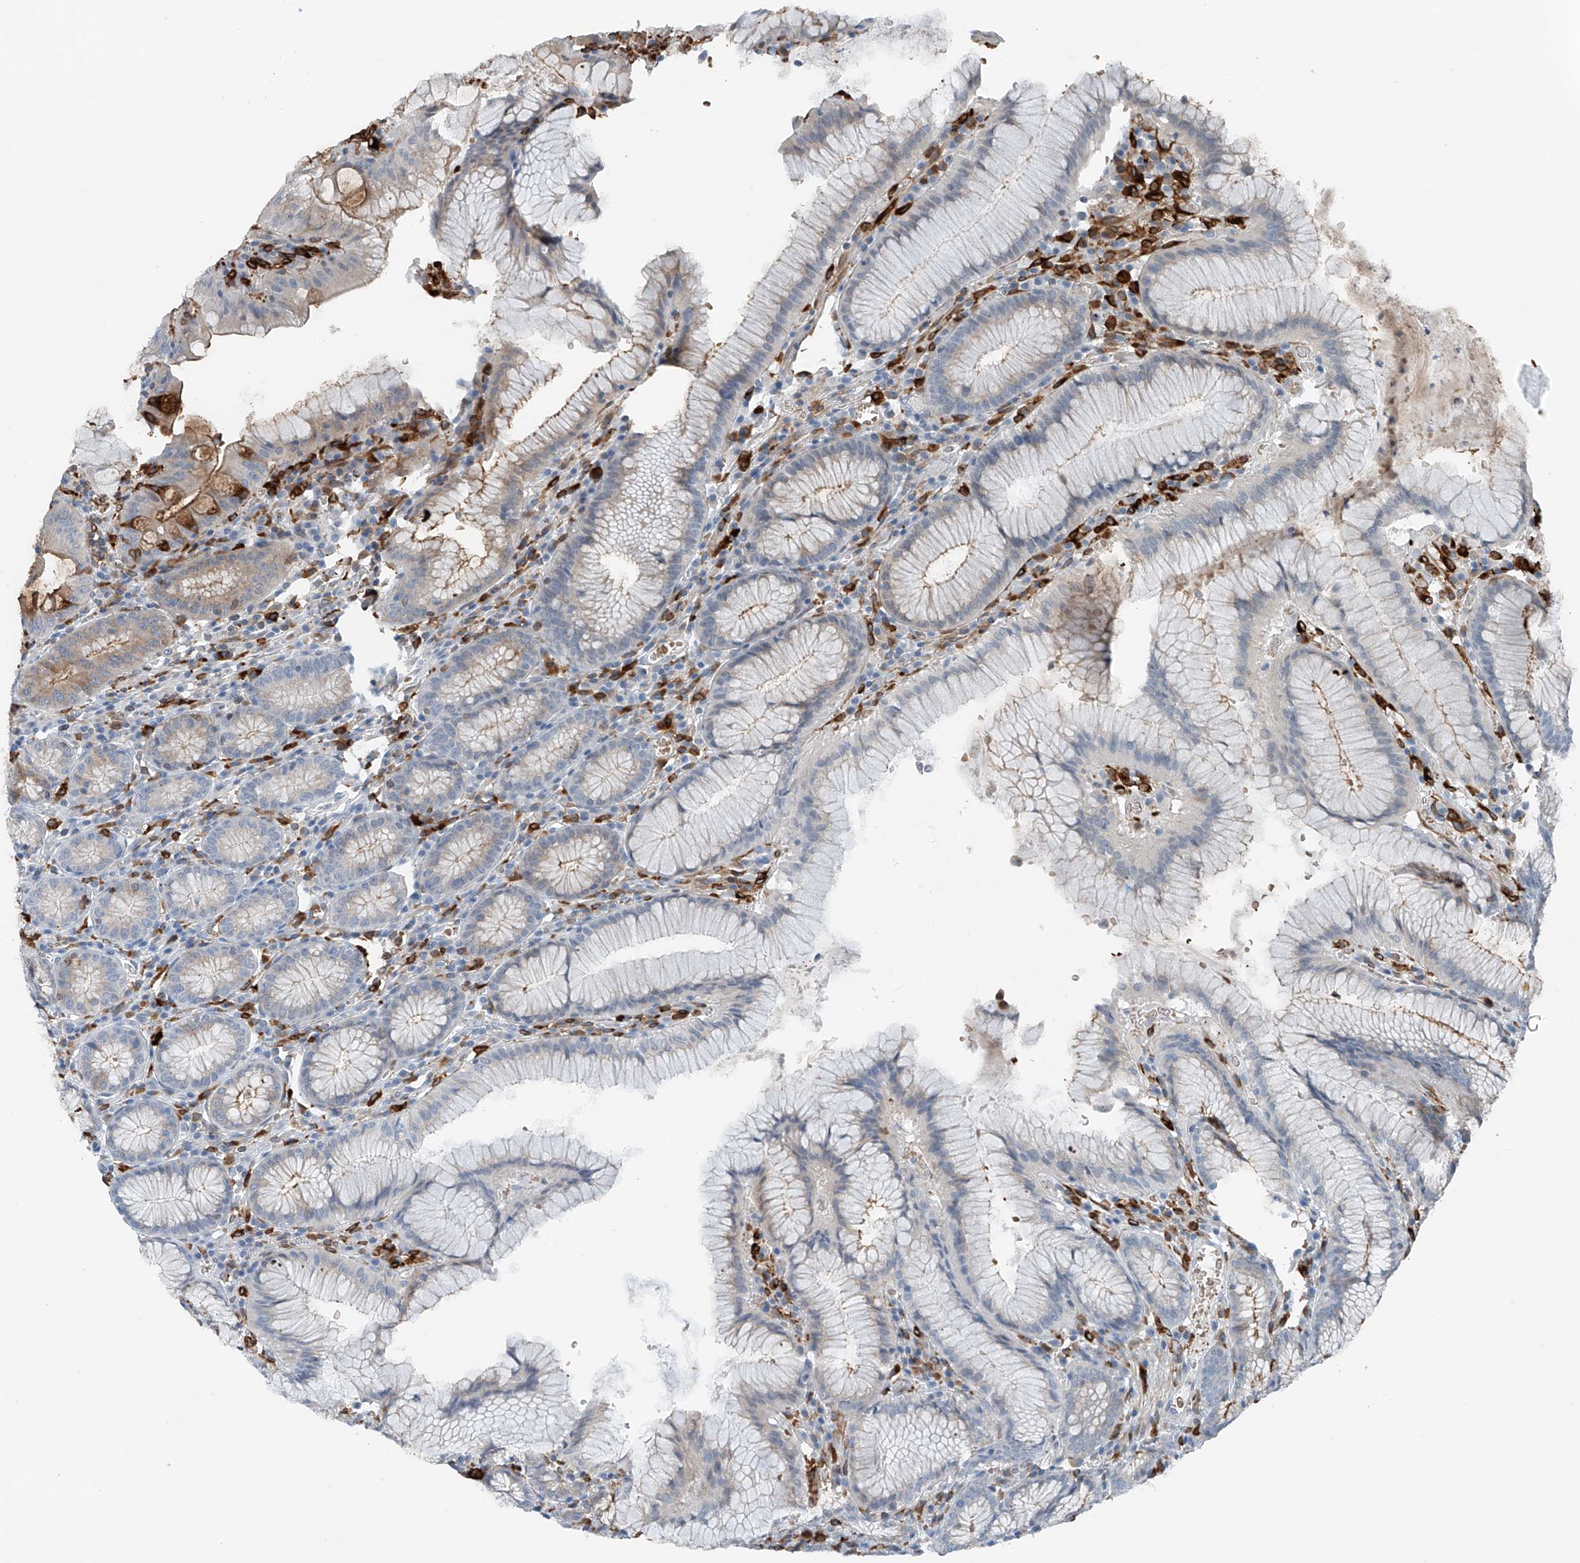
{"staining": {"intensity": "weak", "quantity": "<25%", "location": "cytoplasmic/membranous"}, "tissue": "stomach", "cell_type": "Glandular cells", "image_type": "normal", "snomed": [{"axis": "morphology", "description": "Normal tissue, NOS"}, {"axis": "topography", "description": "Stomach"}], "caption": "An IHC histopathology image of unremarkable stomach is shown. There is no staining in glandular cells of stomach.", "gene": "TBXAS1", "patient": {"sex": "male", "age": 55}}